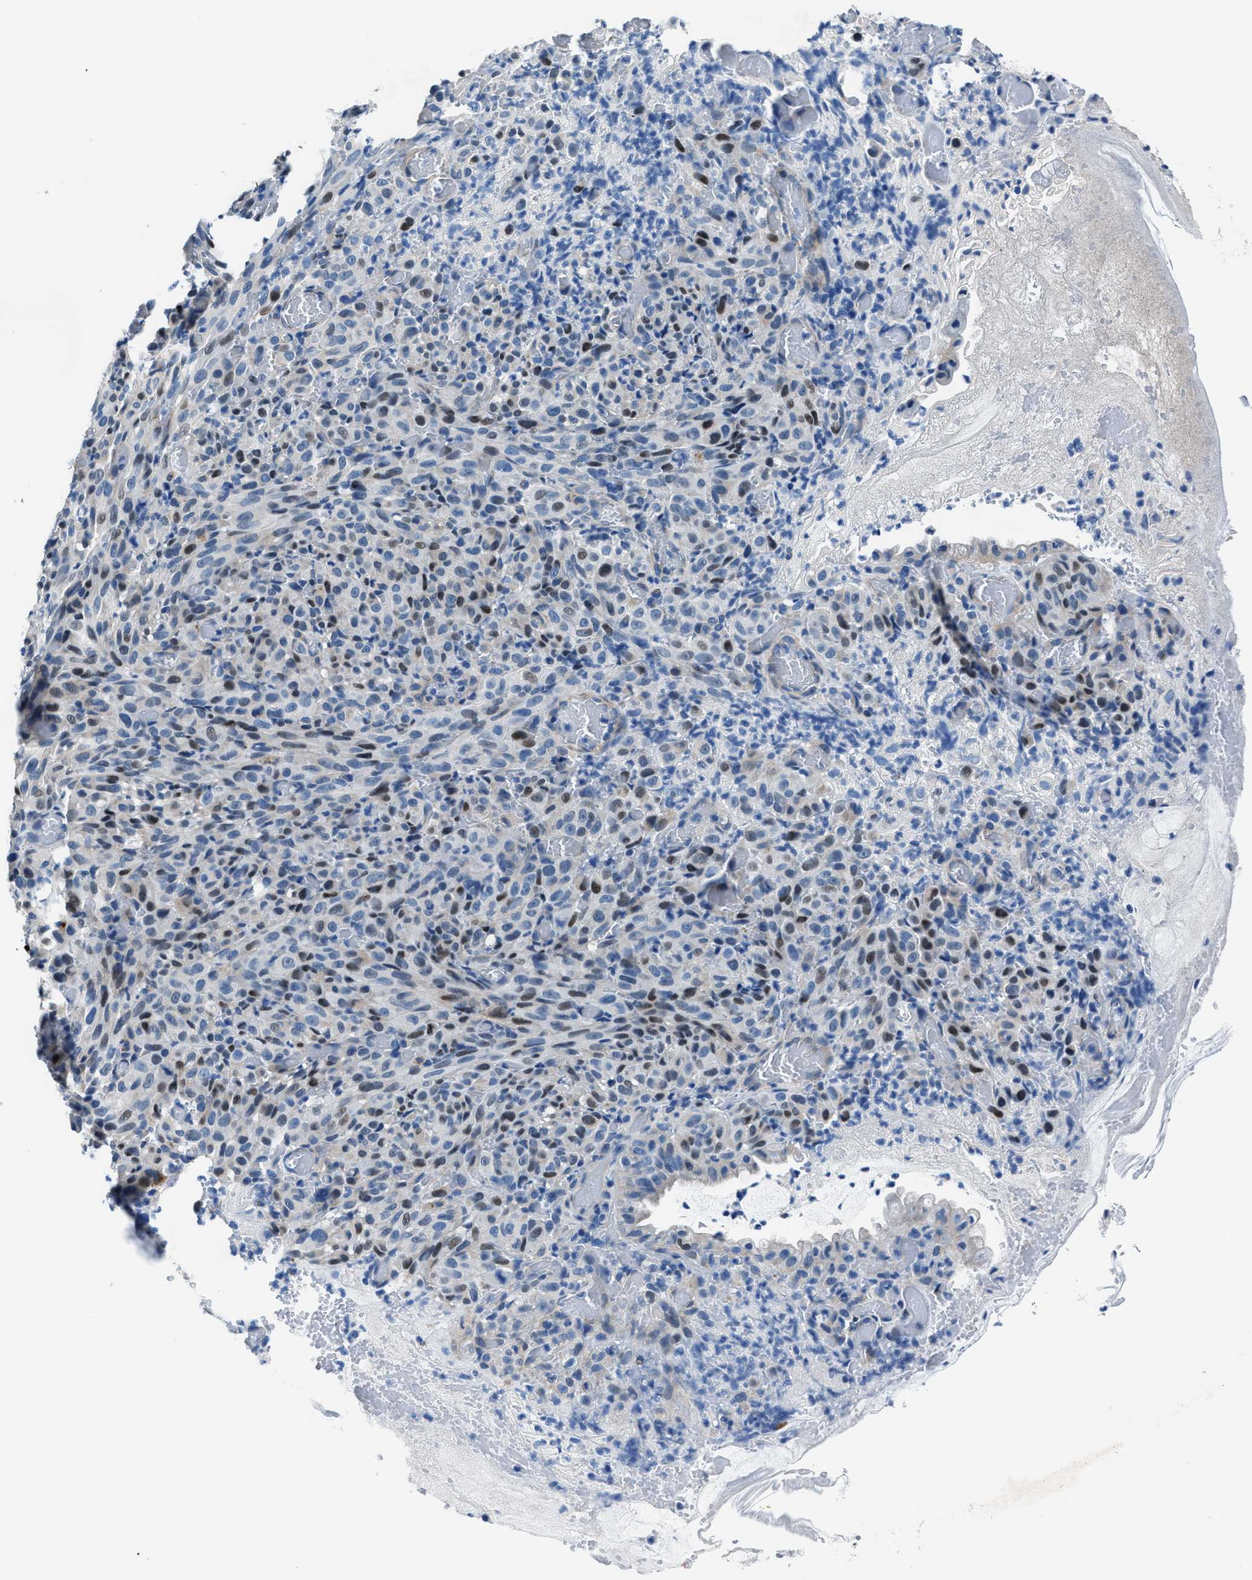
{"staining": {"intensity": "weak", "quantity": "<25%", "location": "nuclear"}, "tissue": "melanoma", "cell_type": "Tumor cells", "image_type": "cancer", "snomed": [{"axis": "morphology", "description": "Malignant melanoma, NOS"}, {"axis": "topography", "description": "Rectum"}], "caption": "Immunohistochemistry micrograph of human malignant melanoma stained for a protein (brown), which shows no staining in tumor cells.", "gene": "NACAD", "patient": {"sex": "female", "age": 81}}